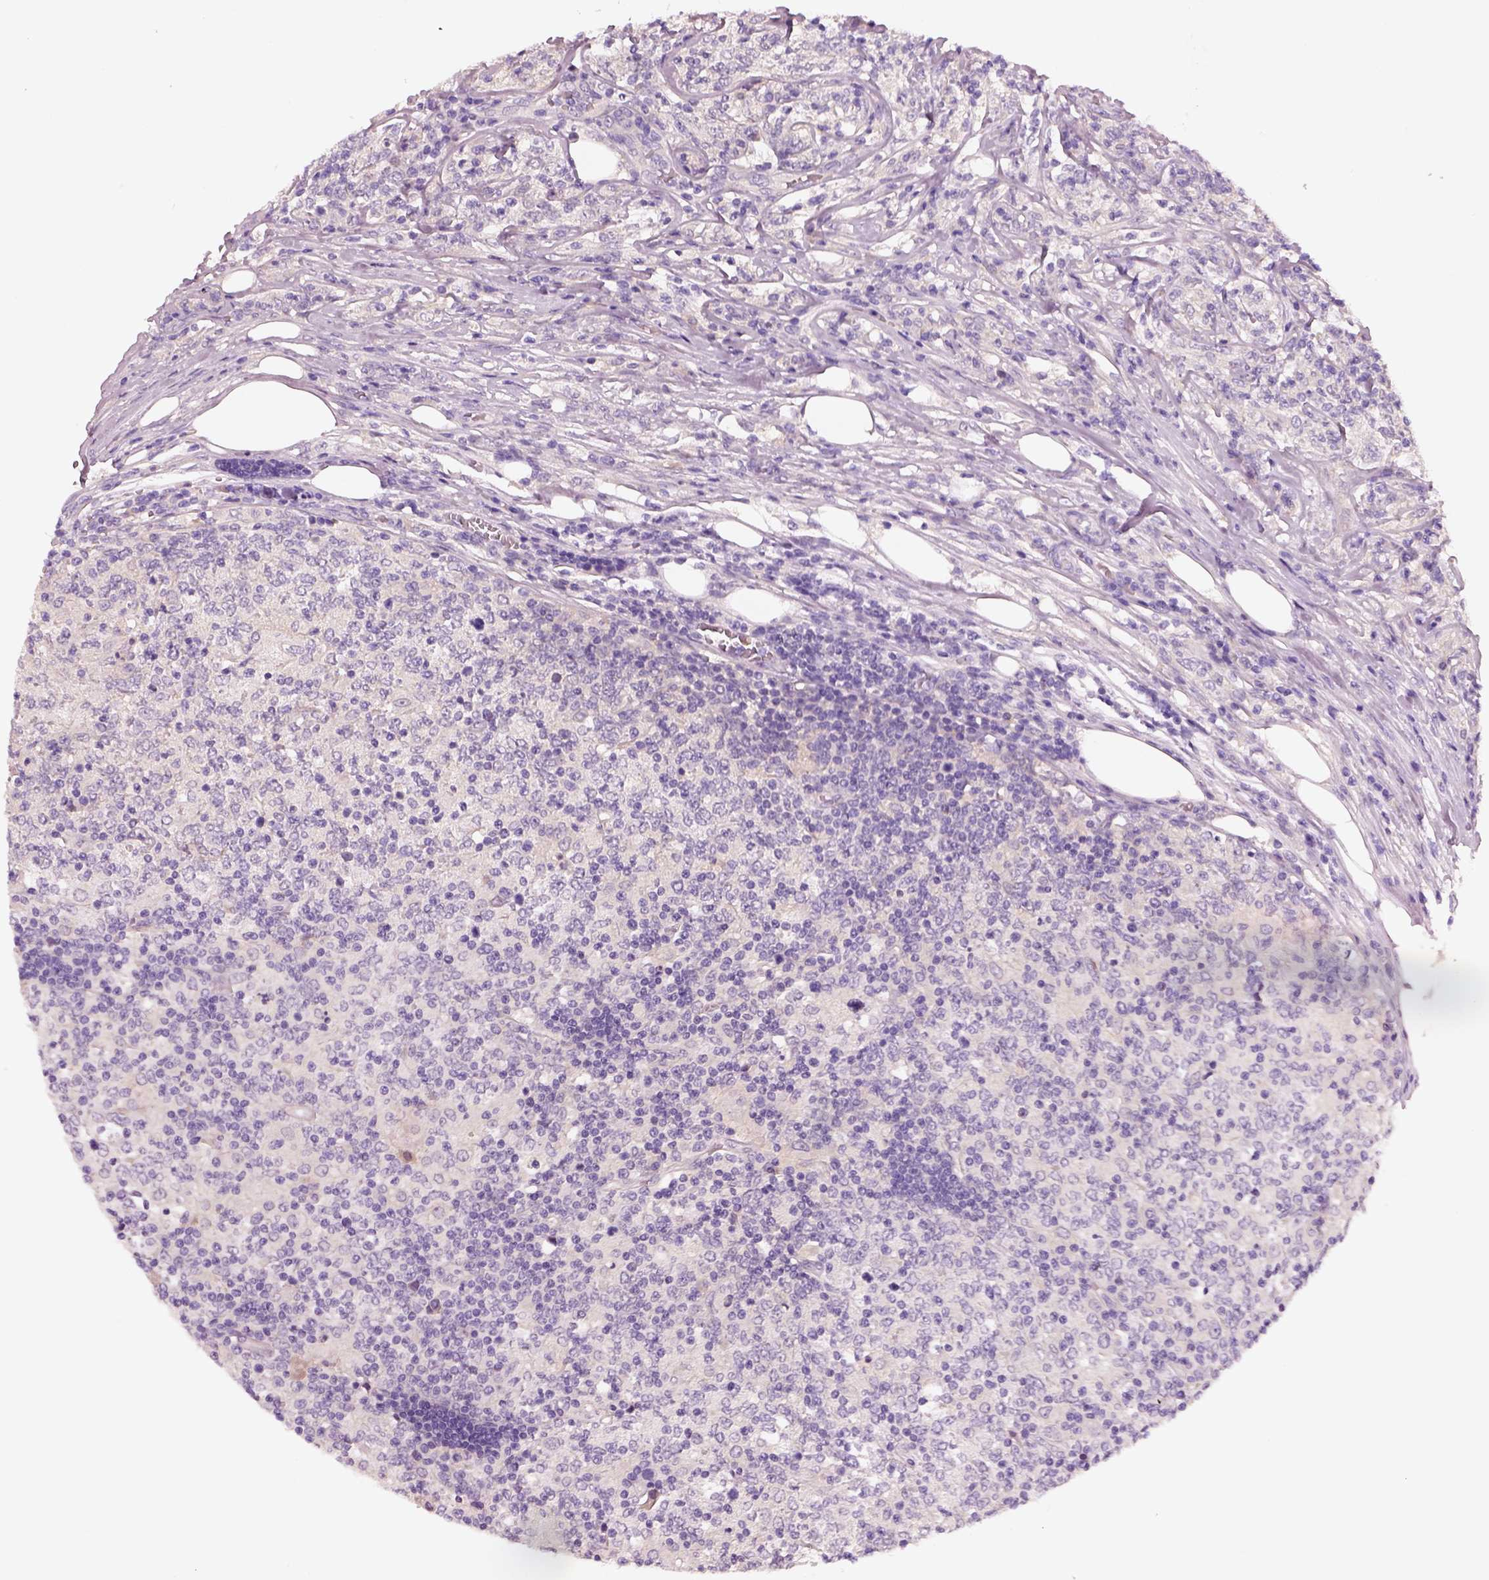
{"staining": {"intensity": "negative", "quantity": "none", "location": "none"}, "tissue": "lymphoma", "cell_type": "Tumor cells", "image_type": "cancer", "snomed": [{"axis": "morphology", "description": "Malignant lymphoma, non-Hodgkin's type, High grade"}, {"axis": "topography", "description": "Lymph node"}], "caption": "This is a image of IHC staining of lymphoma, which shows no expression in tumor cells. (Stains: DAB (3,3'-diaminobenzidine) immunohistochemistry with hematoxylin counter stain, Microscopy: brightfield microscopy at high magnification).", "gene": "ELSPBP1", "patient": {"sex": "female", "age": 84}}